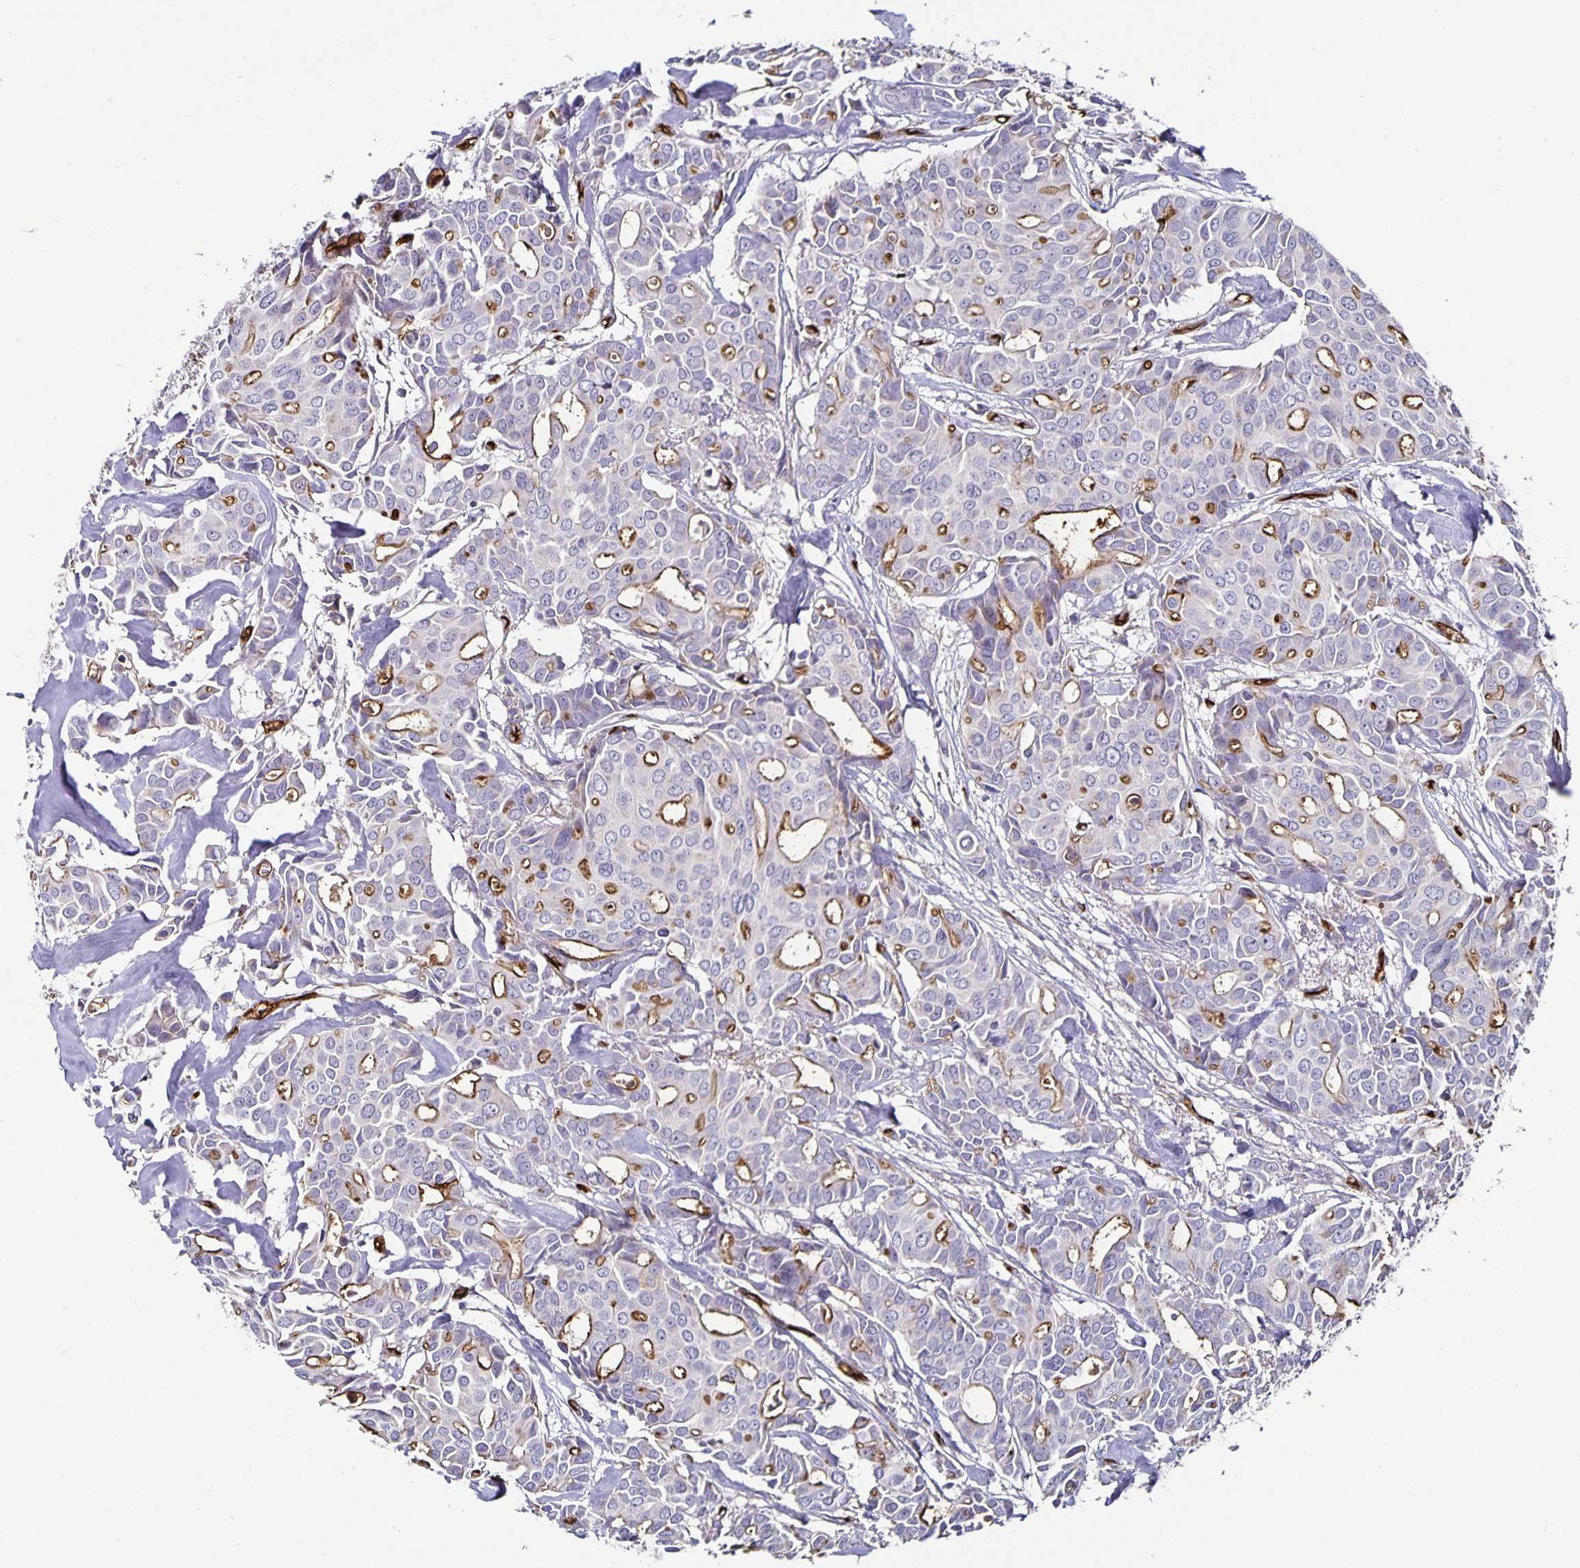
{"staining": {"intensity": "moderate", "quantity": "<25%", "location": "cytoplasmic/membranous"}, "tissue": "breast cancer", "cell_type": "Tumor cells", "image_type": "cancer", "snomed": [{"axis": "morphology", "description": "Duct carcinoma"}, {"axis": "topography", "description": "Breast"}], "caption": "There is low levels of moderate cytoplasmic/membranous positivity in tumor cells of breast intraductal carcinoma, as demonstrated by immunohistochemical staining (brown color).", "gene": "PODXL", "patient": {"sex": "female", "age": 54}}